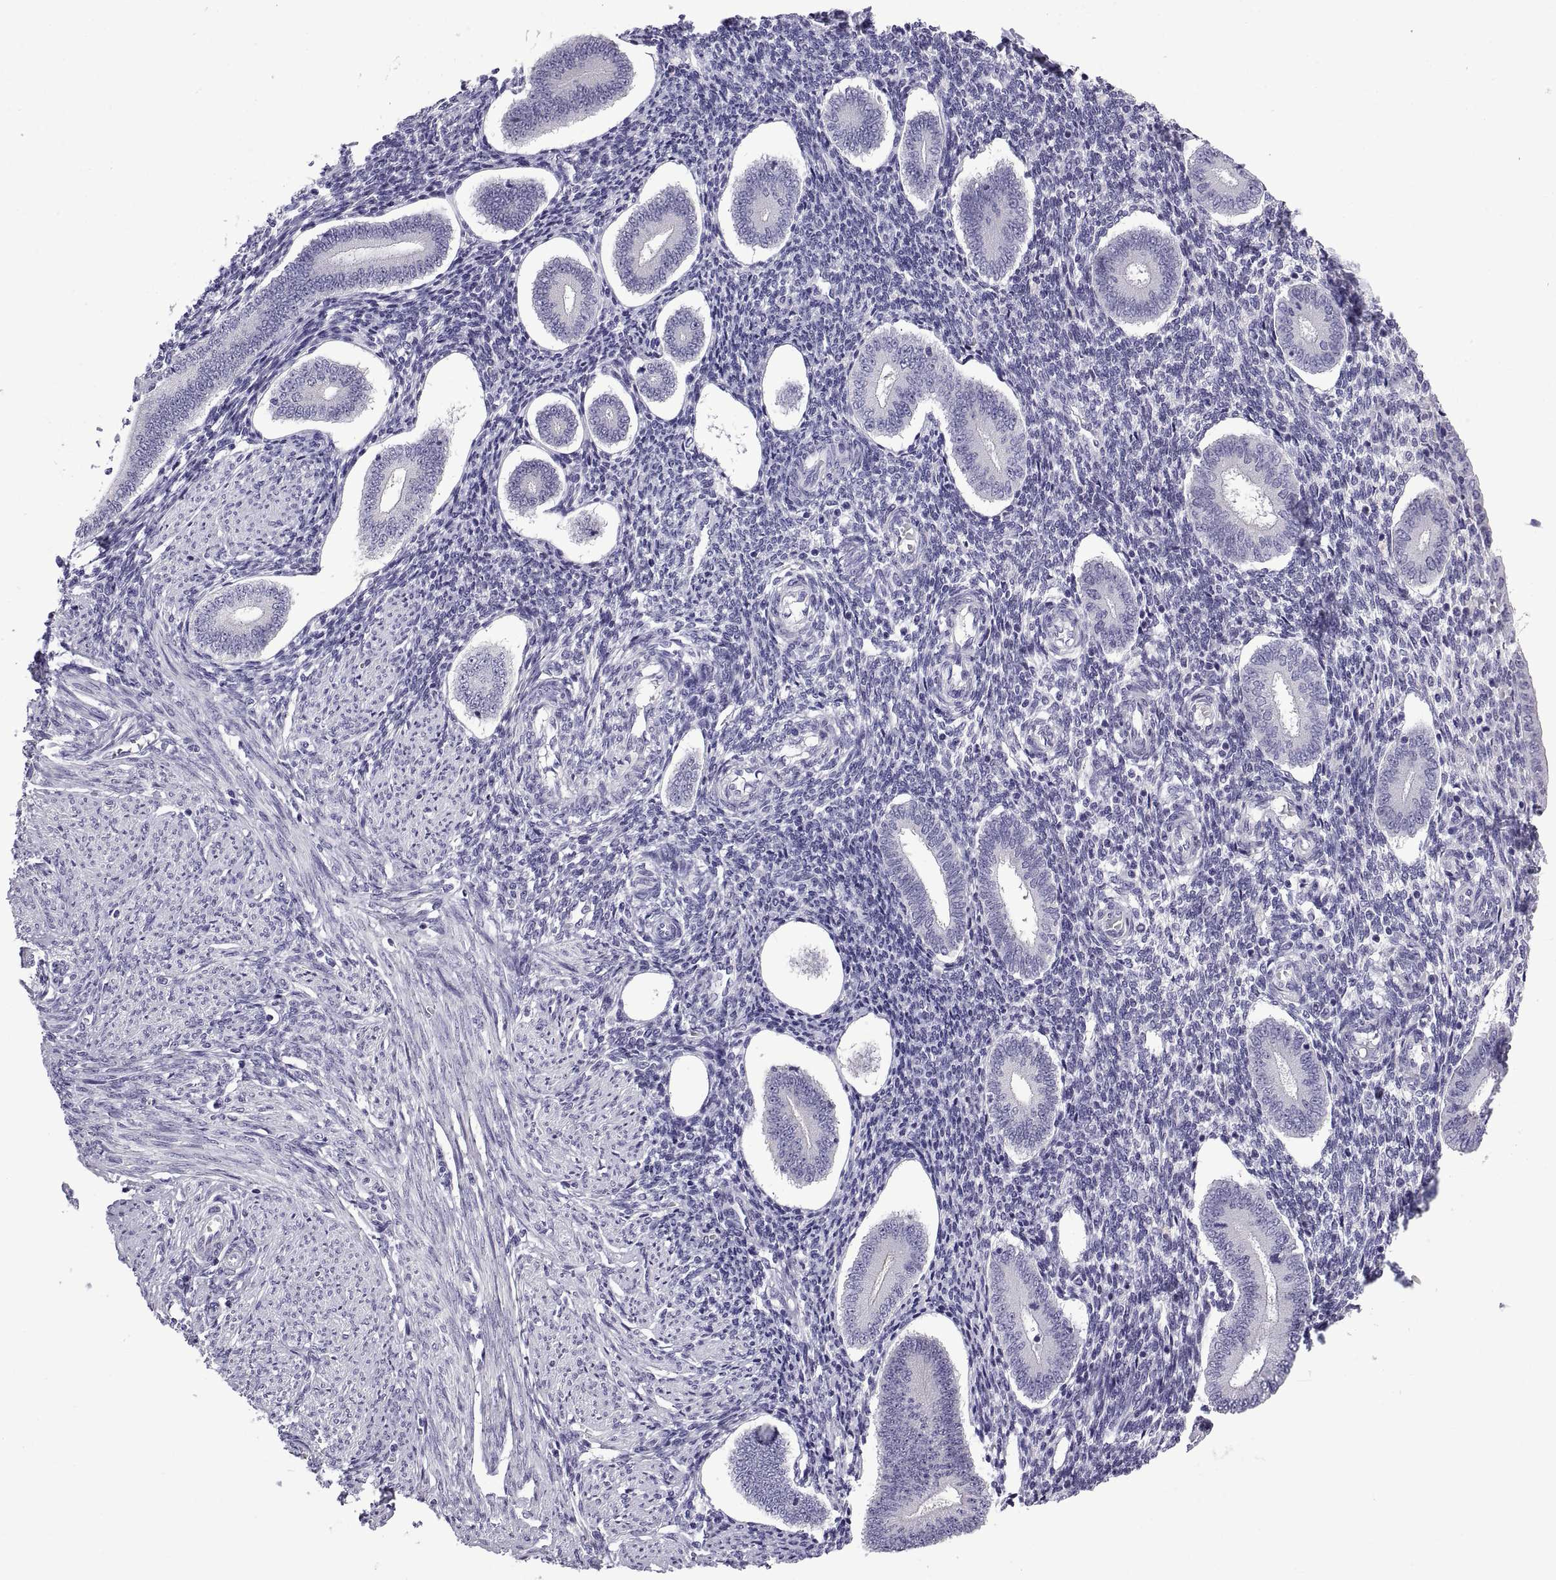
{"staining": {"intensity": "negative", "quantity": "none", "location": "none"}, "tissue": "endometrium", "cell_type": "Cells in endometrial stroma", "image_type": "normal", "snomed": [{"axis": "morphology", "description": "Normal tissue, NOS"}, {"axis": "topography", "description": "Endometrium"}], "caption": "Cells in endometrial stroma show no significant protein positivity in benign endometrium. (DAB (3,3'-diaminobenzidine) immunohistochemistry (IHC) visualized using brightfield microscopy, high magnification).", "gene": "SPDYE10", "patient": {"sex": "female", "age": 40}}